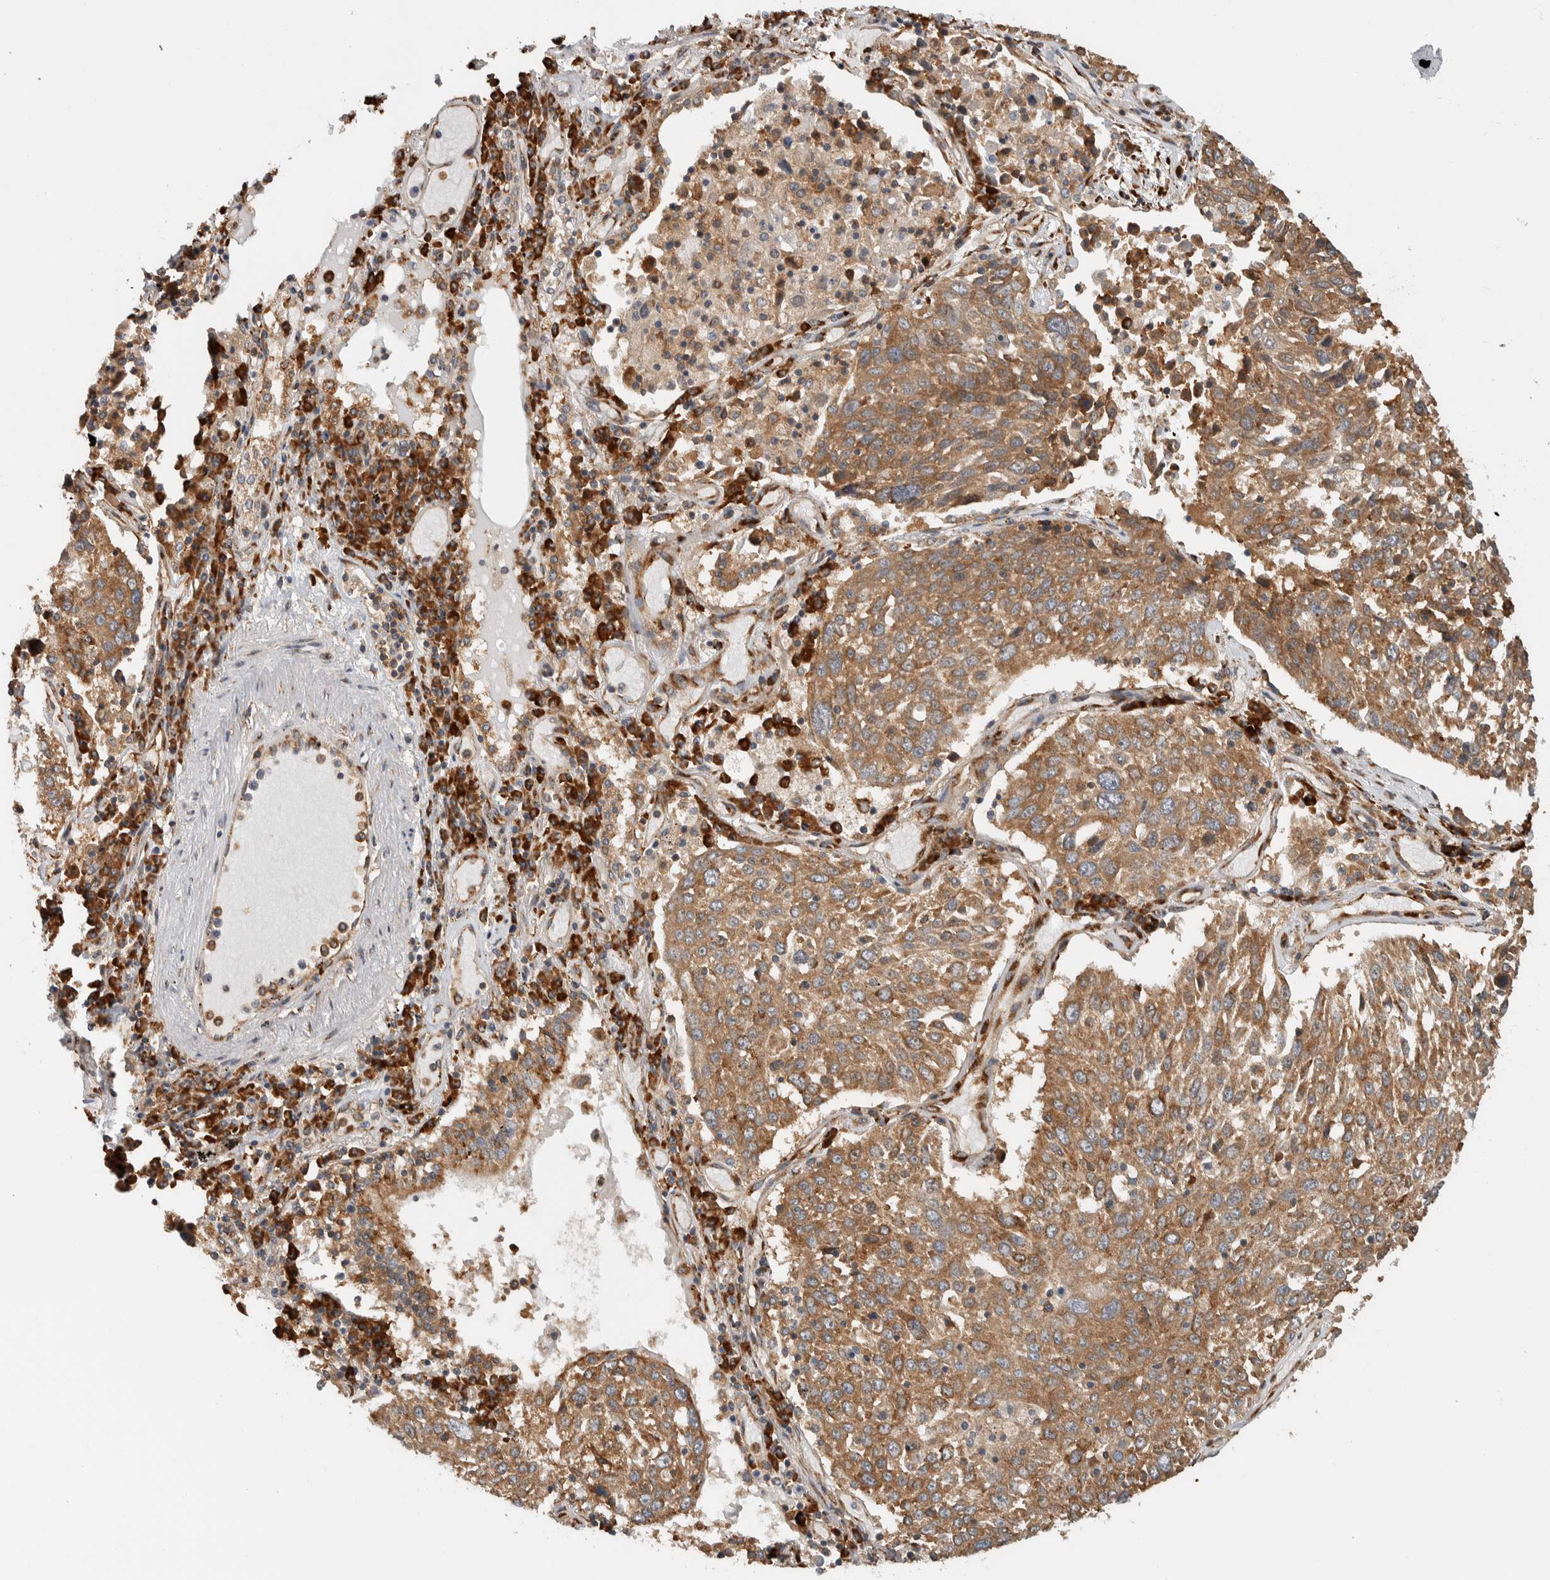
{"staining": {"intensity": "moderate", "quantity": ">75%", "location": "cytoplasmic/membranous"}, "tissue": "lung cancer", "cell_type": "Tumor cells", "image_type": "cancer", "snomed": [{"axis": "morphology", "description": "Squamous cell carcinoma, NOS"}, {"axis": "topography", "description": "Lung"}], "caption": "Immunohistochemical staining of lung cancer (squamous cell carcinoma) displays medium levels of moderate cytoplasmic/membranous positivity in approximately >75% of tumor cells.", "gene": "EIF3H", "patient": {"sex": "male", "age": 65}}